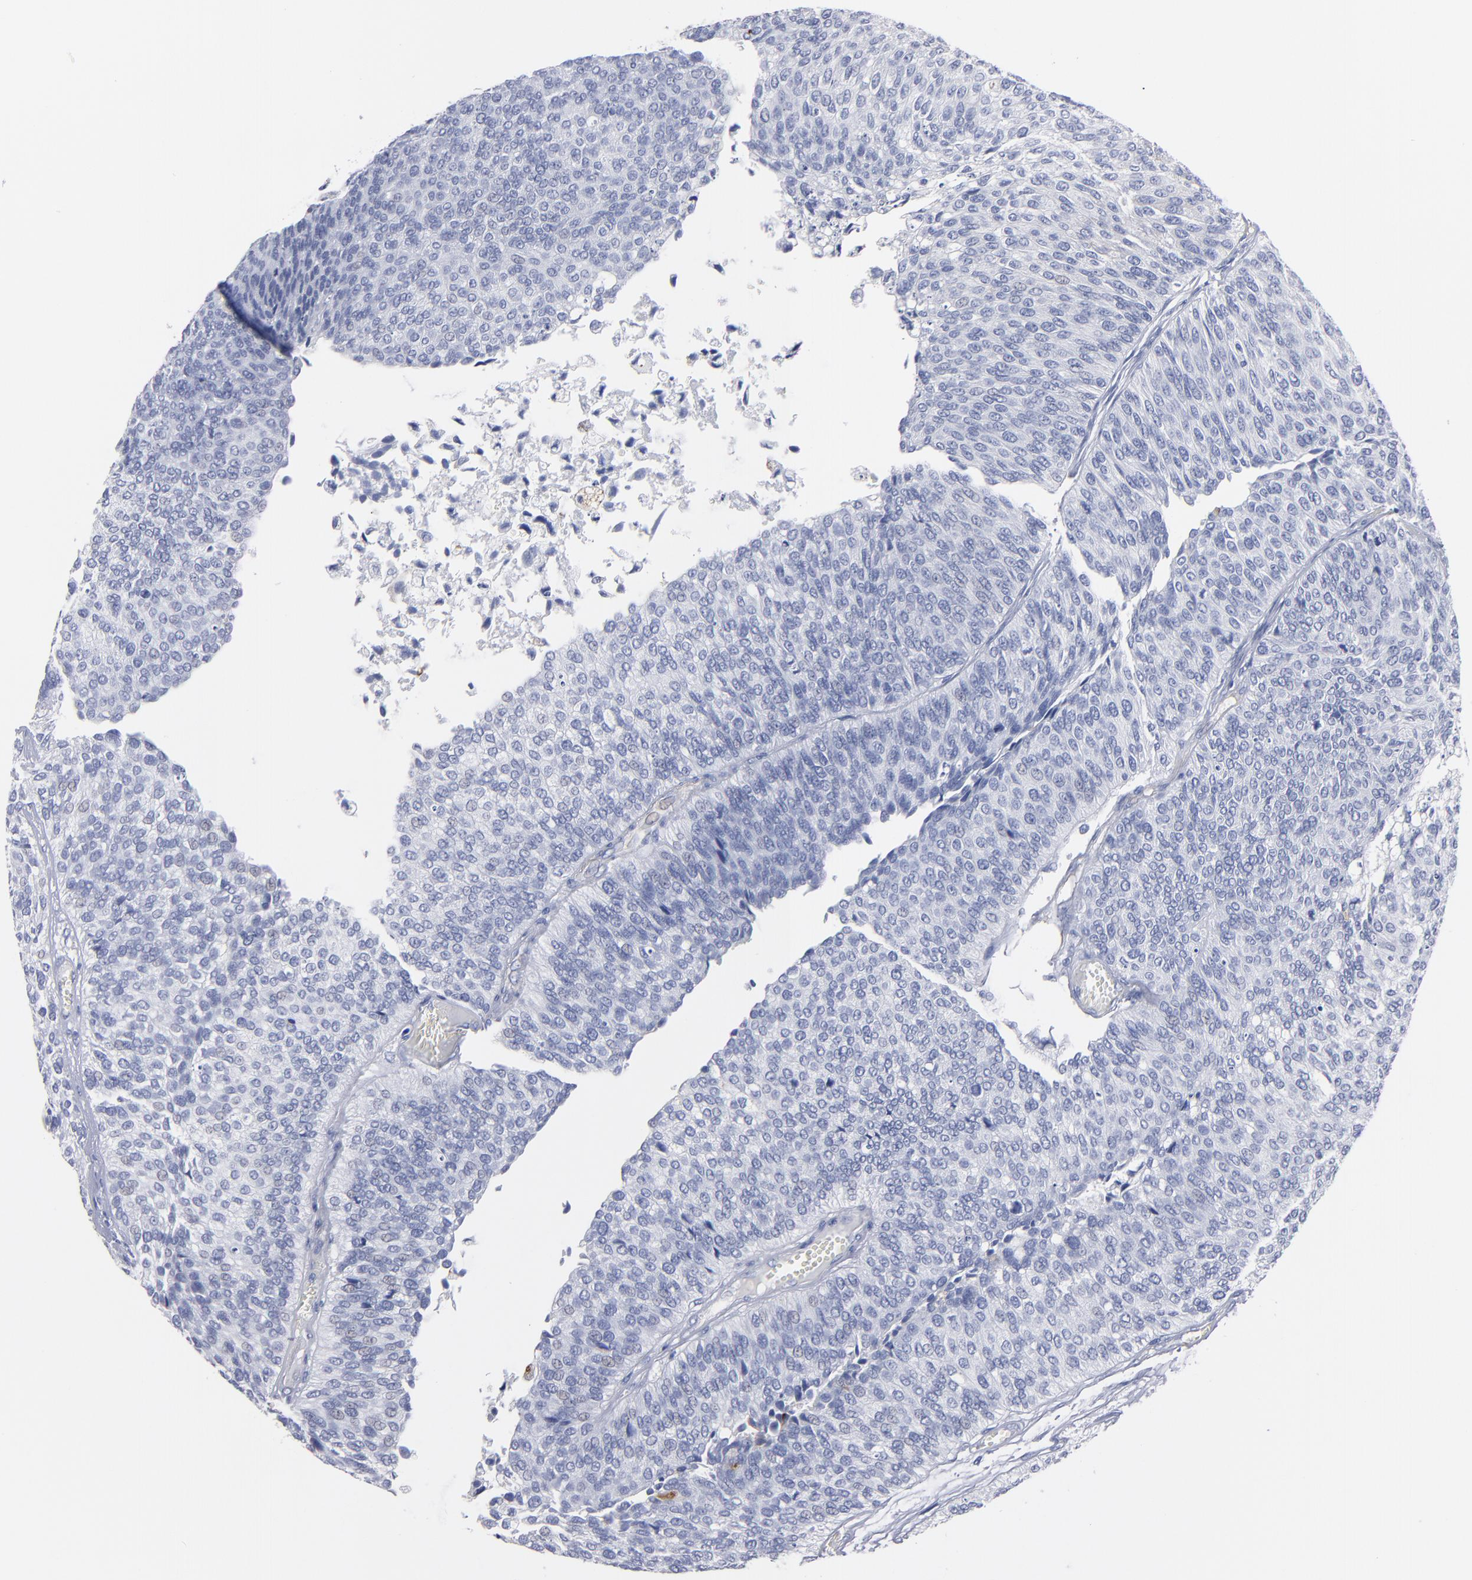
{"staining": {"intensity": "negative", "quantity": "none", "location": "none"}, "tissue": "urothelial cancer", "cell_type": "Tumor cells", "image_type": "cancer", "snomed": [{"axis": "morphology", "description": "Urothelial carcinoma, Low grade"}, {"axis": "topography", "description": "Urinary bladder"}], "caption": "This photomicrograph is of urothelial cancer stained with immunohistochemistry (IHC) to label a protein in brown with the nuclei are counter-stained blue. There is no positivity in tumor cells. The staining was performed using DAB (3,3'-diaminobenzidine) to visualize the protein expression in brown, while the nuclei were stained in blue with hematoxylin (Magnification: 20x).", "gene": "TM4SF1", "patient": {"sex": "male", "age": 84}}